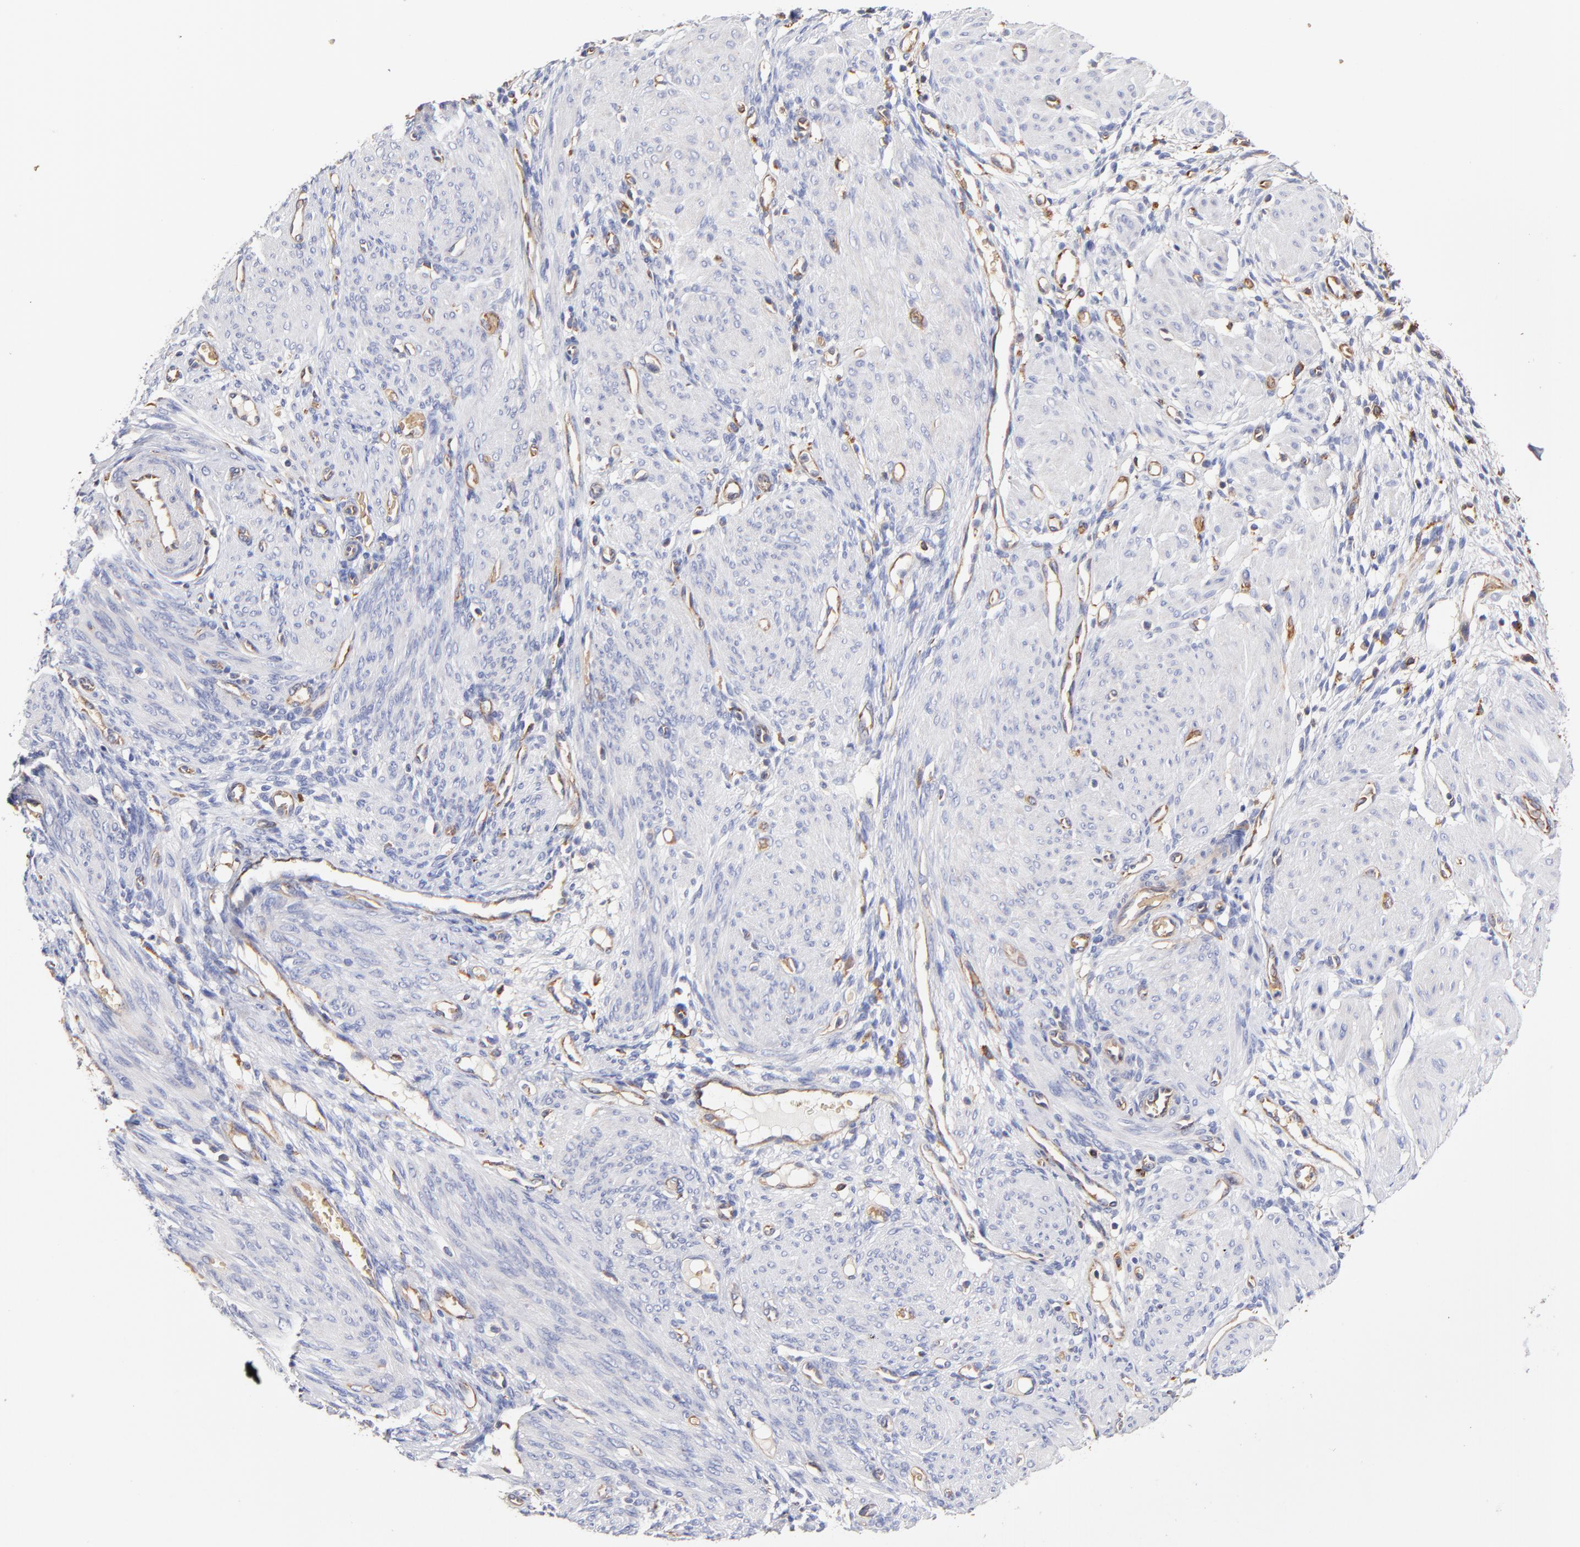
{"staining": {"intensity": "negative", "quantity": "none", "location": "none"}, "tissue": "endometrium", "cell_type": "Cells in endometrial stroma", "image_type": "normal", "snomed": [{"axis": "morphology", "description": "Normal tissue, NOS"}, {"axis": "topography", "description": "Endometrium"}], "caption": "Immunohistochemistry (IHC) of unremarkable endometrium exhibits no staining in cells in endometrial stroma.", "gene": "CD2AP", "patient": {"sex": "female", "age": 72}}